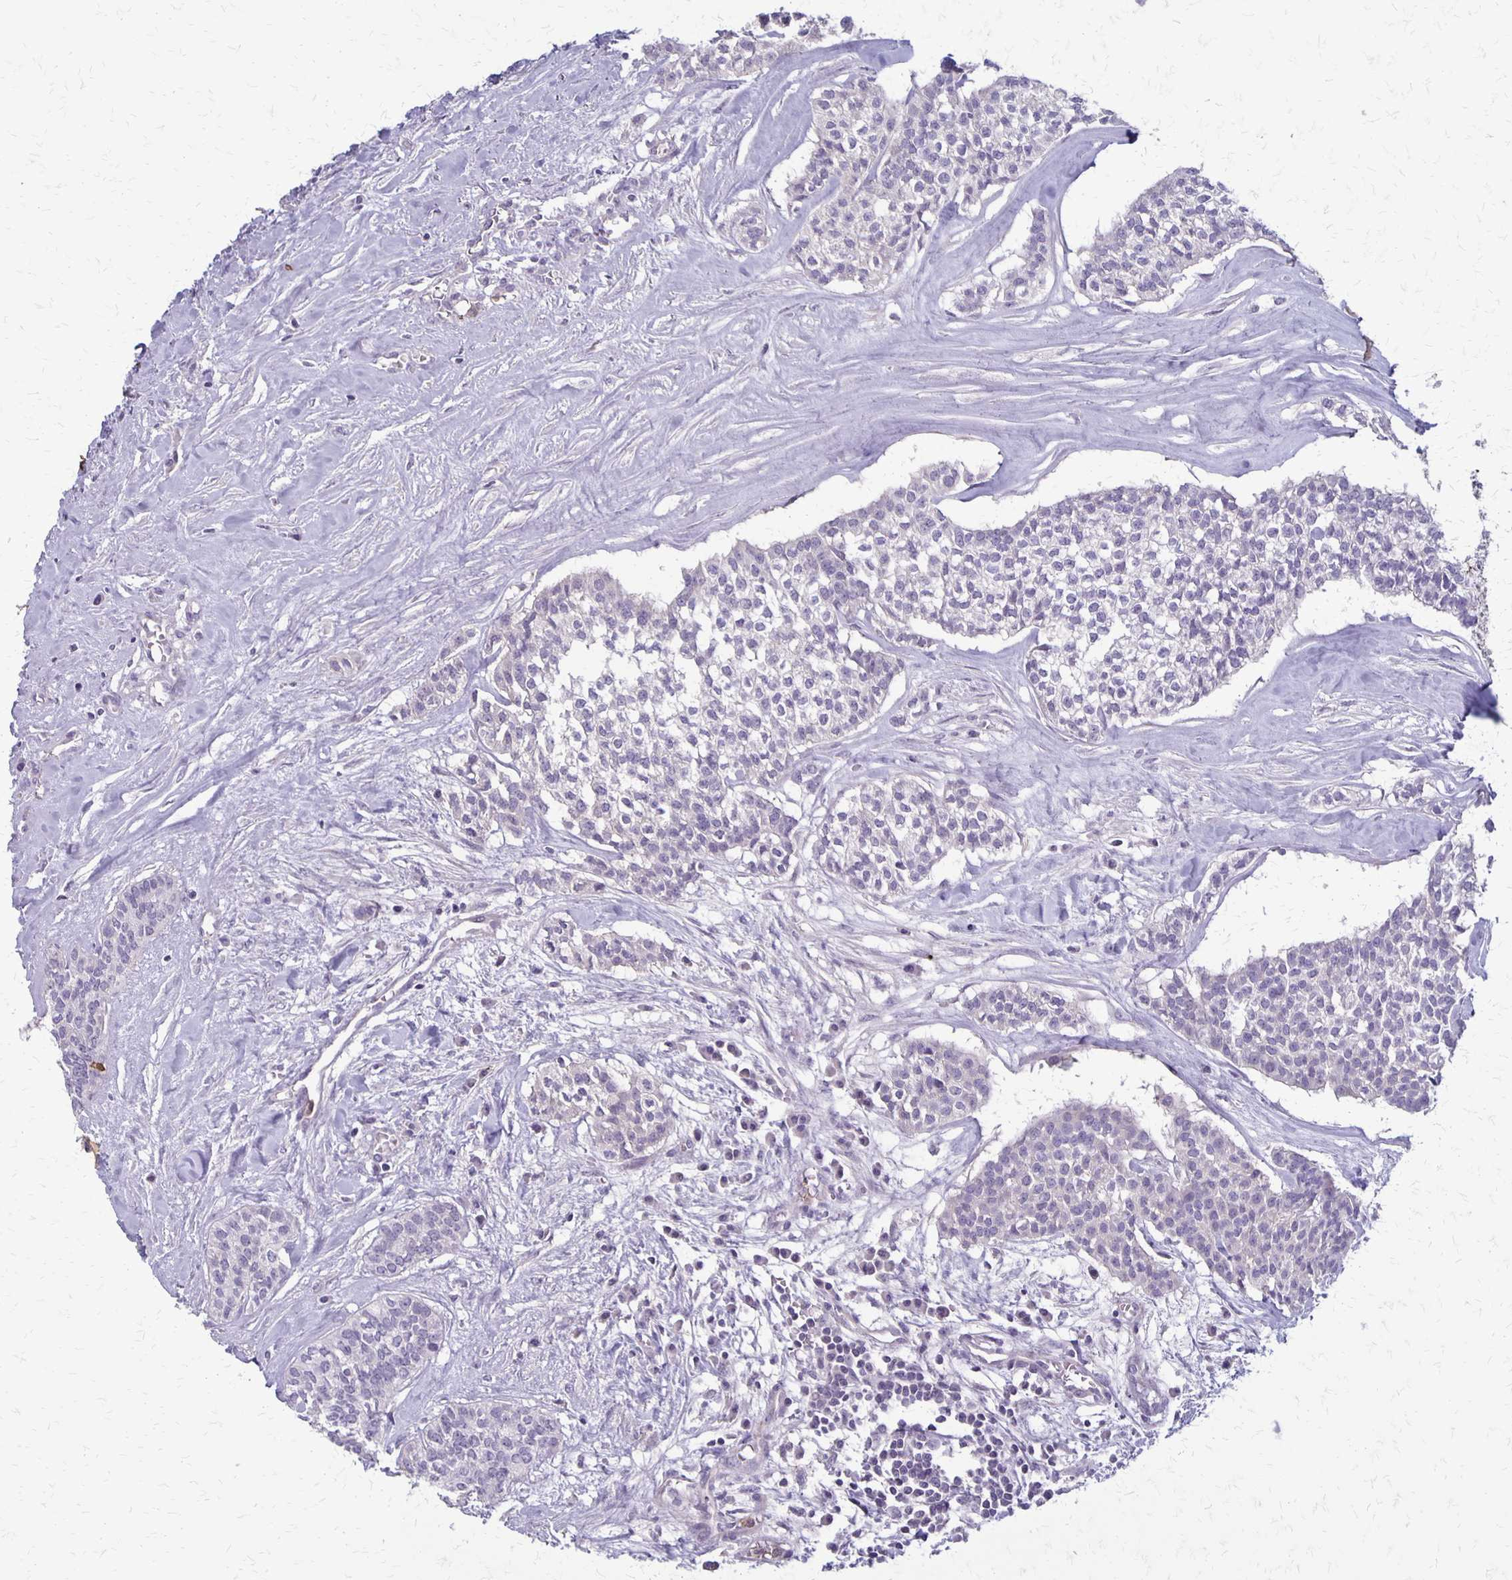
{"staining": {"intensity": "negative", "quantity": "none", "location": "none"}, "tissue": "head and neck cancer", "cell_type": "Tumor cells", "image_type": "cancer", "snomed": [{"axis": "morphology", "description": "Adenocarcinoma, NOS"}, {"axis": "topography", "description": "Head-Neck"}], "caption": "There is no significant positivity in tumor cells of head and neck cancer (adenocarcinoma).", "gene": "SEPTIN5", "patient": {"sex": "male", "age": 81}}